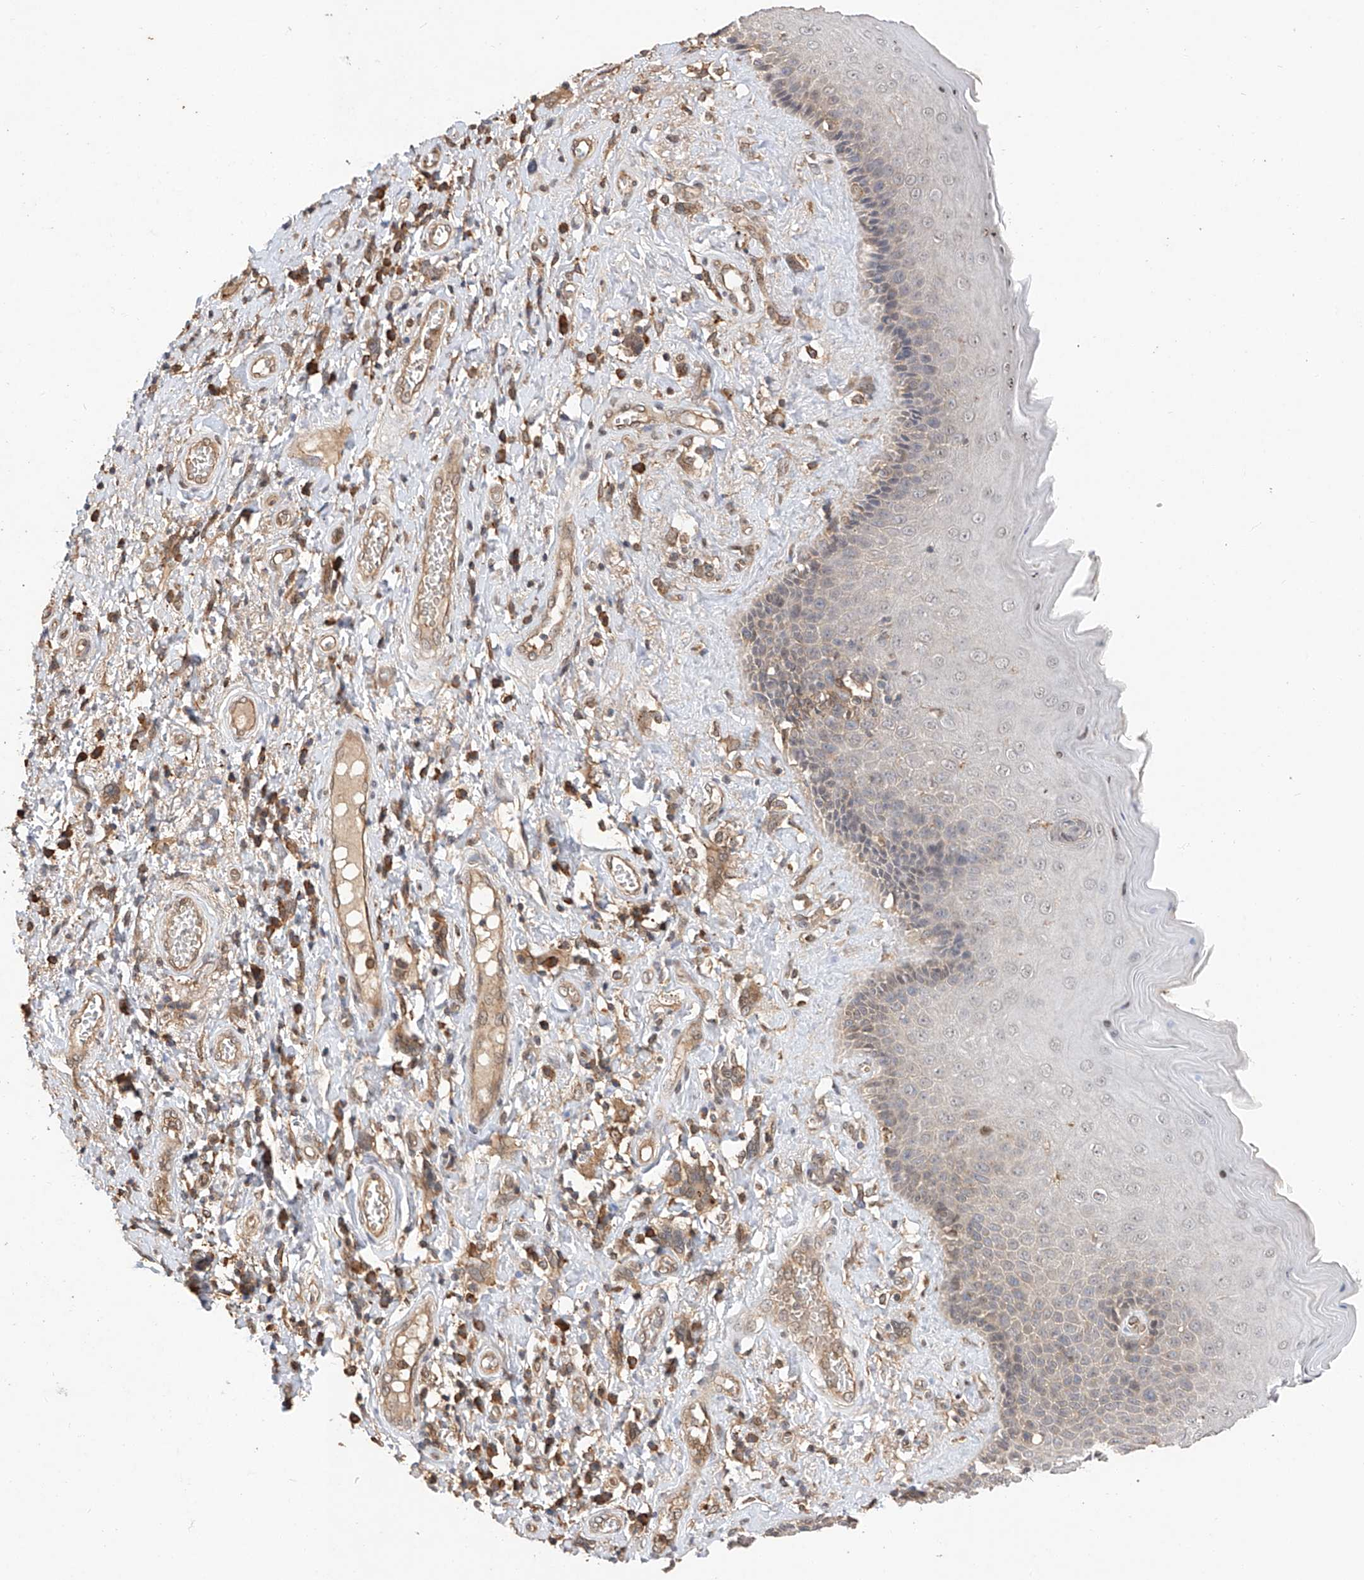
{"staining": {"intensity": "moderate", "quantity": "<25%", "location": "cytoplasmic/membranous"}, "tissue": "skin", "cell_type": "Epidermal cells", "image_type": "normal", "snomed": [{"axis": "morphology", "description": "Normal tissue, NOS"}, {"axis": "topography", "description": "Anal"}], "caption": "Skin stained with a brown dye demonstrates moderate cytoplasmic/membranous positive expression in about <25% of epidermal cells.", "gene": "RILPL2", "patient": {"sex": "male", "age": 69}}